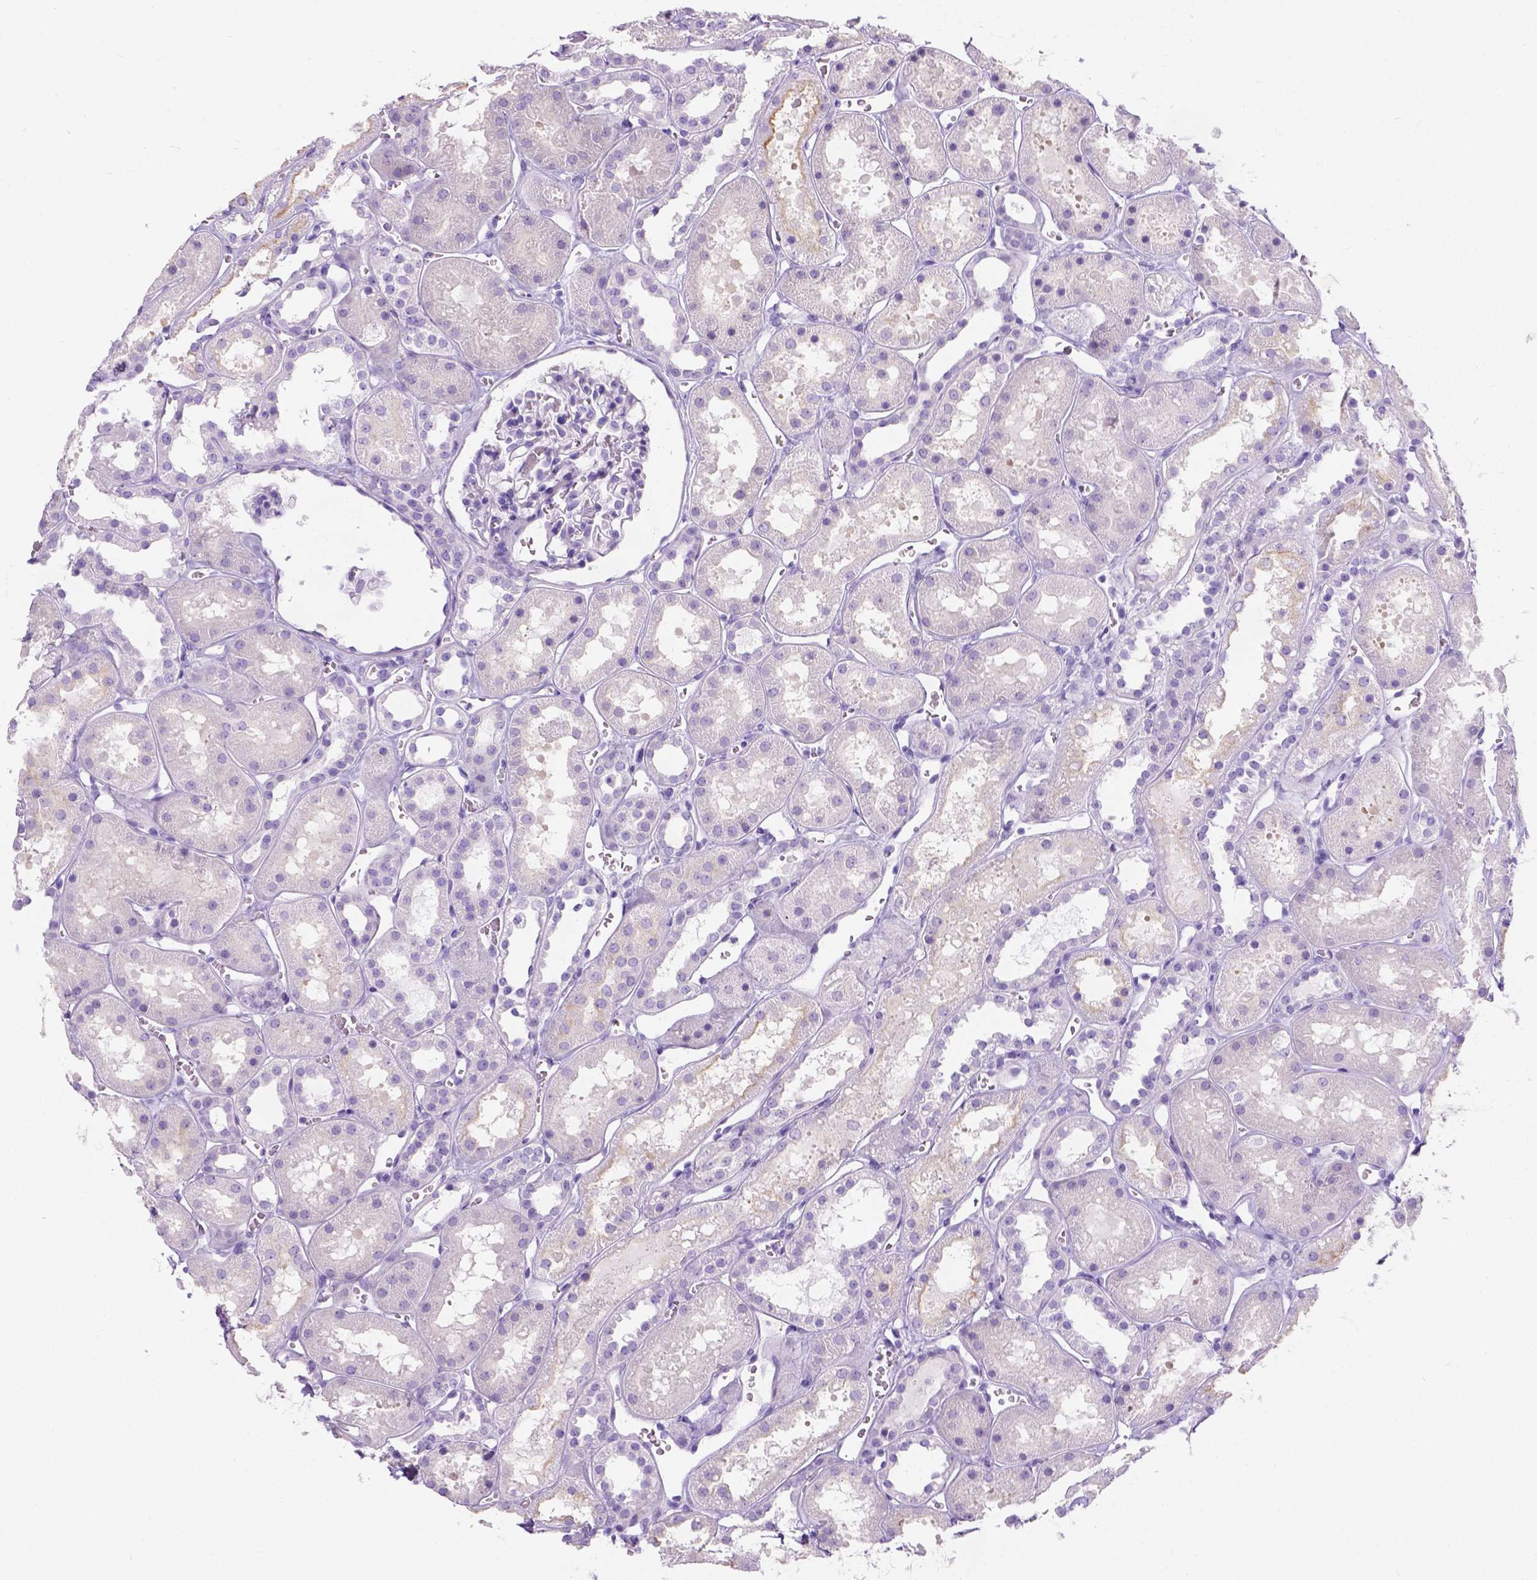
{"staining": {"intensity": "negative", "quantity": "none", "location": "none"}, "tissue": "kidney", "cell_type": "Cells in glomeruli", "image_type": "normal", "snomed": [{"axis": "morphology", "description": "Normal tissue, NOS"}, {"axis": "topography", "description": "Kidney"}], "caption": "Protein analysis of benign kidney reveals no significant positivity in cells in glomeruli. (DAB immunohistochemistry (IHC), high magnification).", "gene": "C7orf57", "patient": {"sex": "female", "age": 41}}